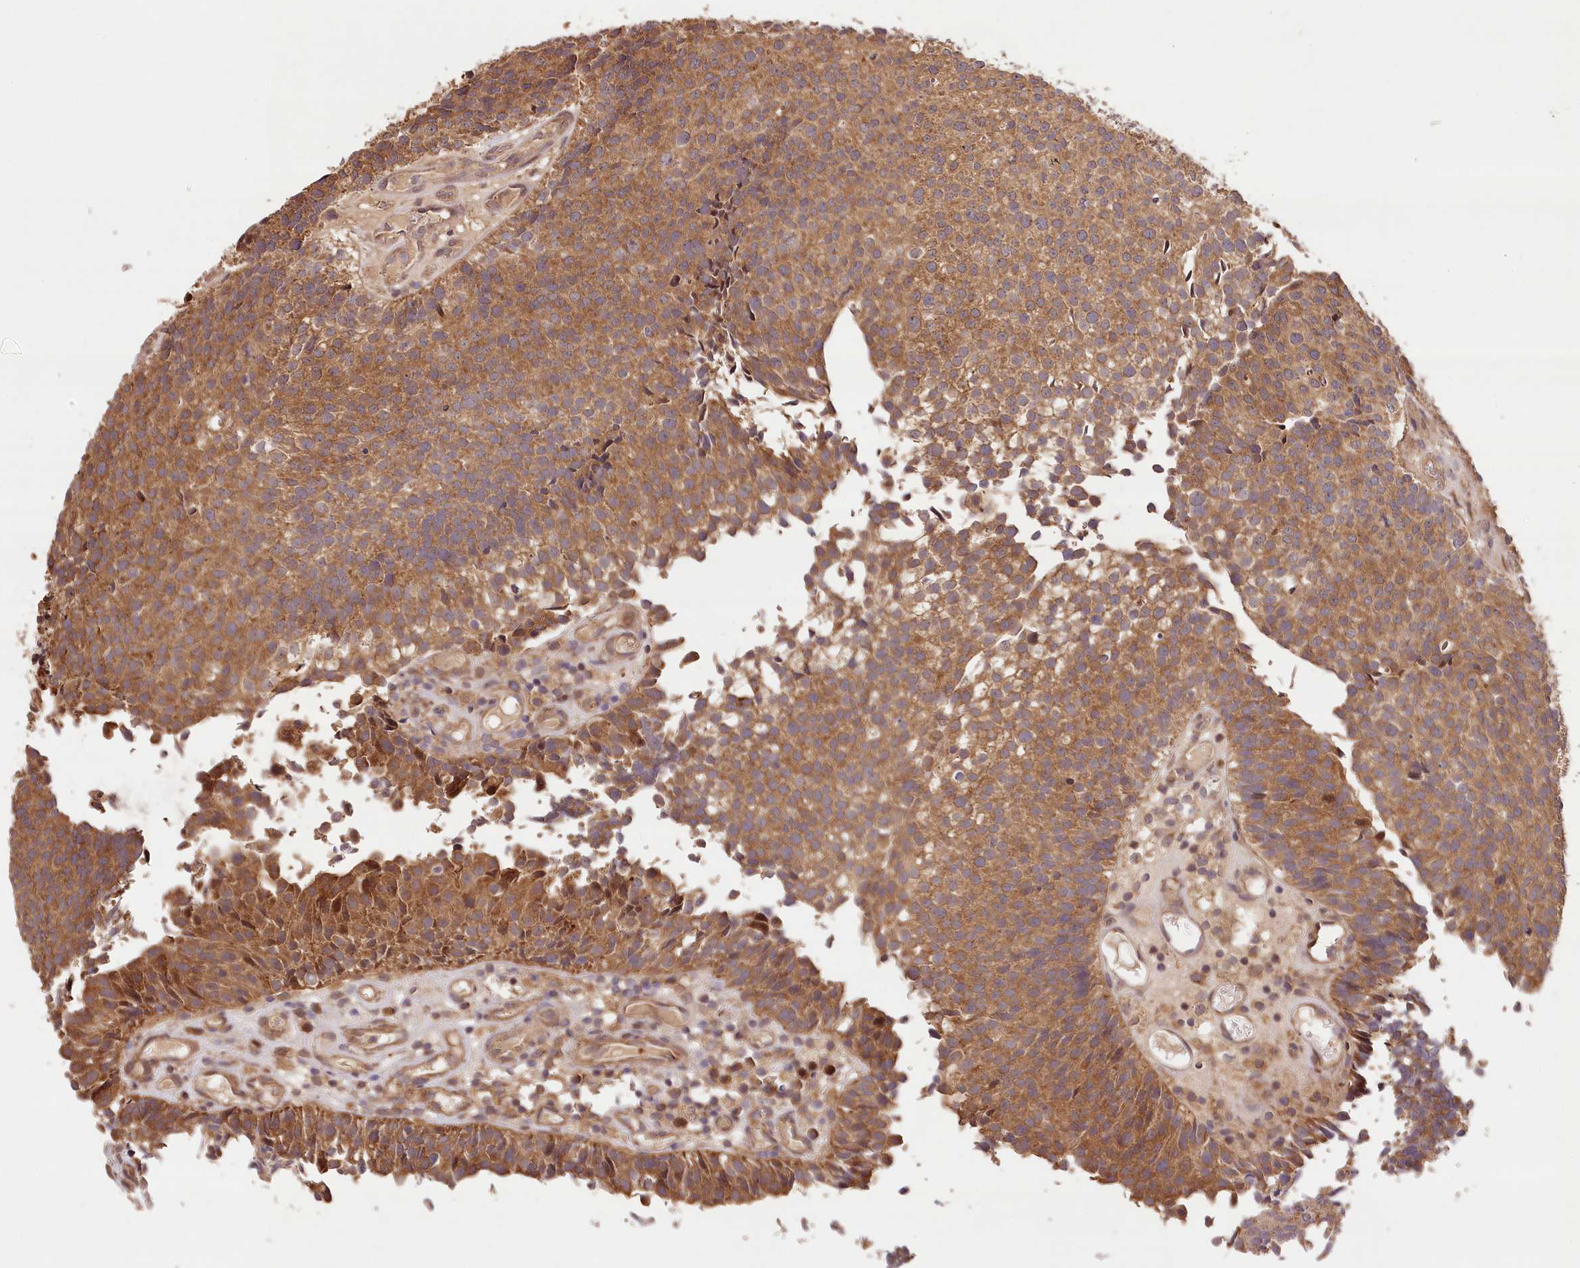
{"staining": {"intensity": "moderate", "quantity": ">75%", "location": "cytoplasmic/membranous"}, "tissue": "urothelial cancer", "cell_type": "Tumor cells", "image_type": "cancer", "snomed": [{"axis": "morphology", "description": "Urothelial carcinoma, Low grade"}, {"axis": "topography", "description": "Urinary bladder"}], "caption": "Urothelial cancer was stained to show a protein in brown. There is medium levels of moderate cytoplasmic/membranous positivity in about >75% of tumor cells.", "gene": "LSS", "patient": {"sex": "male", "age": 86}}